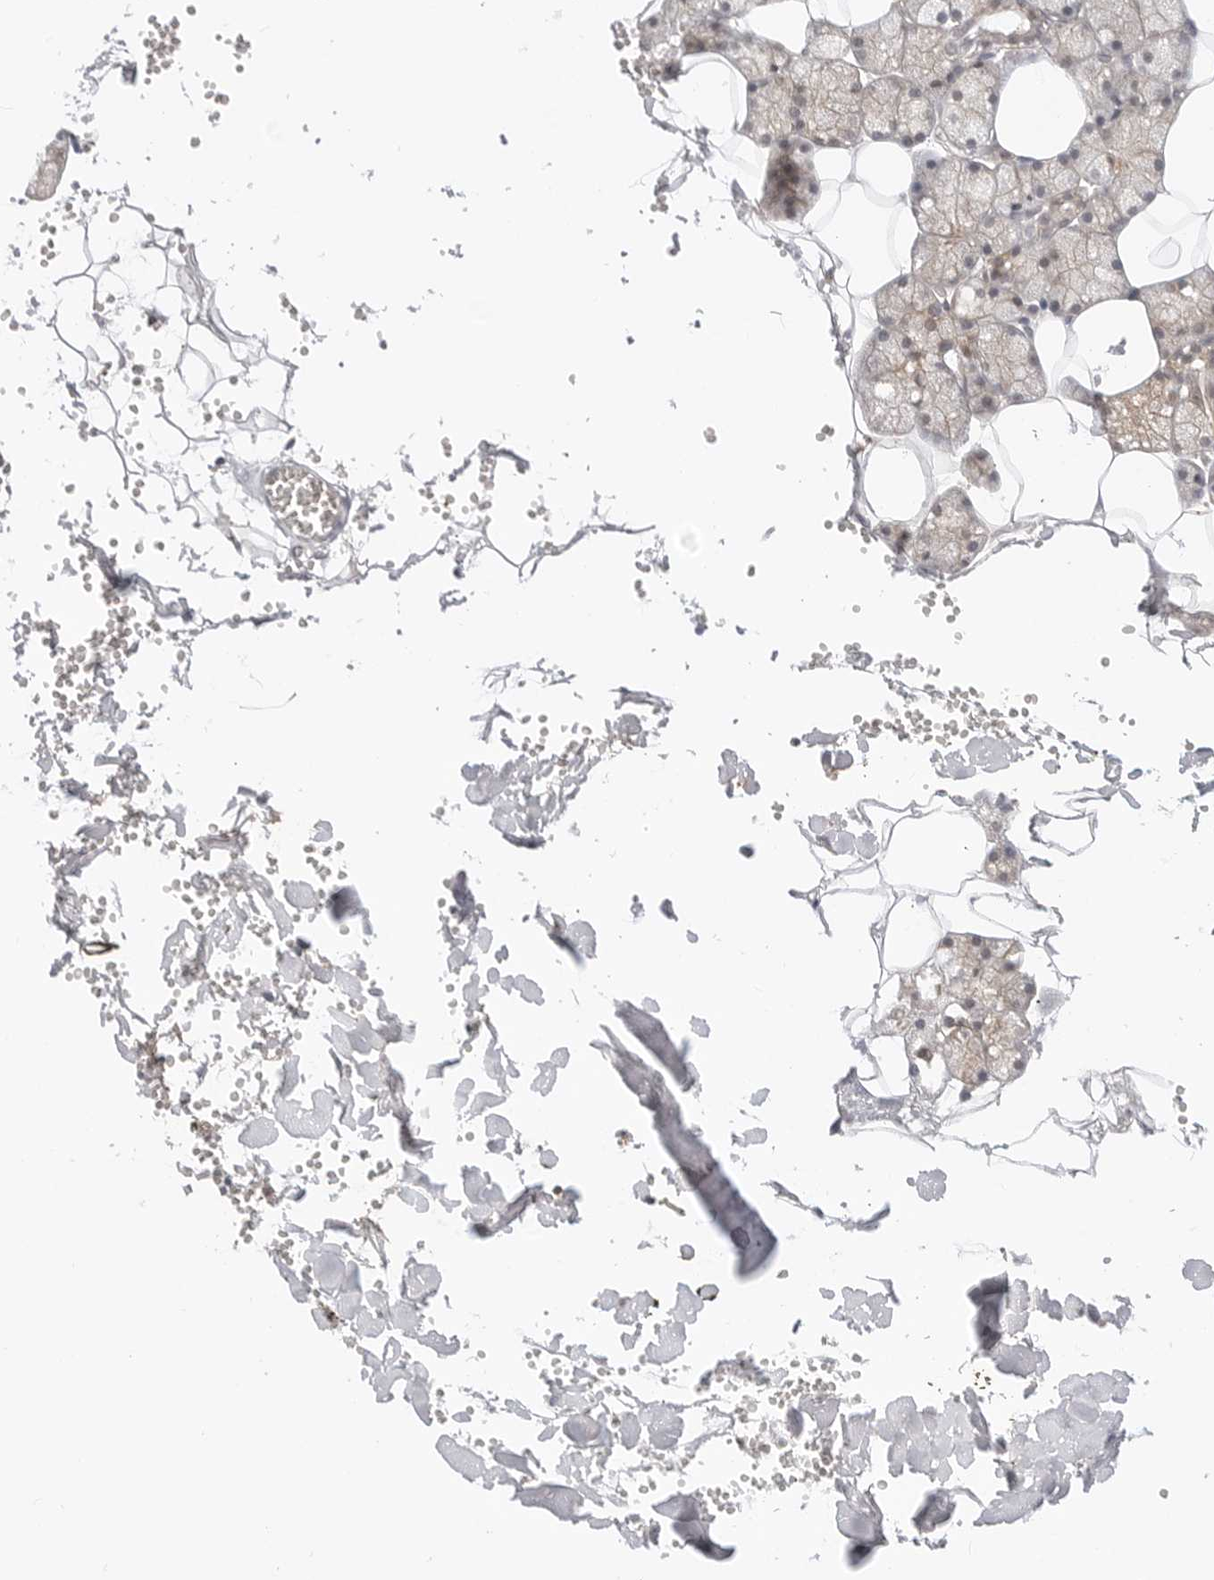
{"staining": {"intensity": "weak", "quantity": ">75%", "location": "cytoplasmic/membranous"}, "tissue": "salivary gland", "cell_type": "Glandular cells", "image_type": "normal", "snomed": [{"axis": "morphology", "description": "Normal tissue, NOS"}, {"axis": "topography", "description": "Salivary gland"}], "caption": "DAB immunohistochemical staining of unremarkable salivary gland exhibits weak cytoplasmic/membranous protein positivity in approximately >75% of glandular cells.", "gene": "EPHA1", "patient": {"sex": "male", "age": 62}}